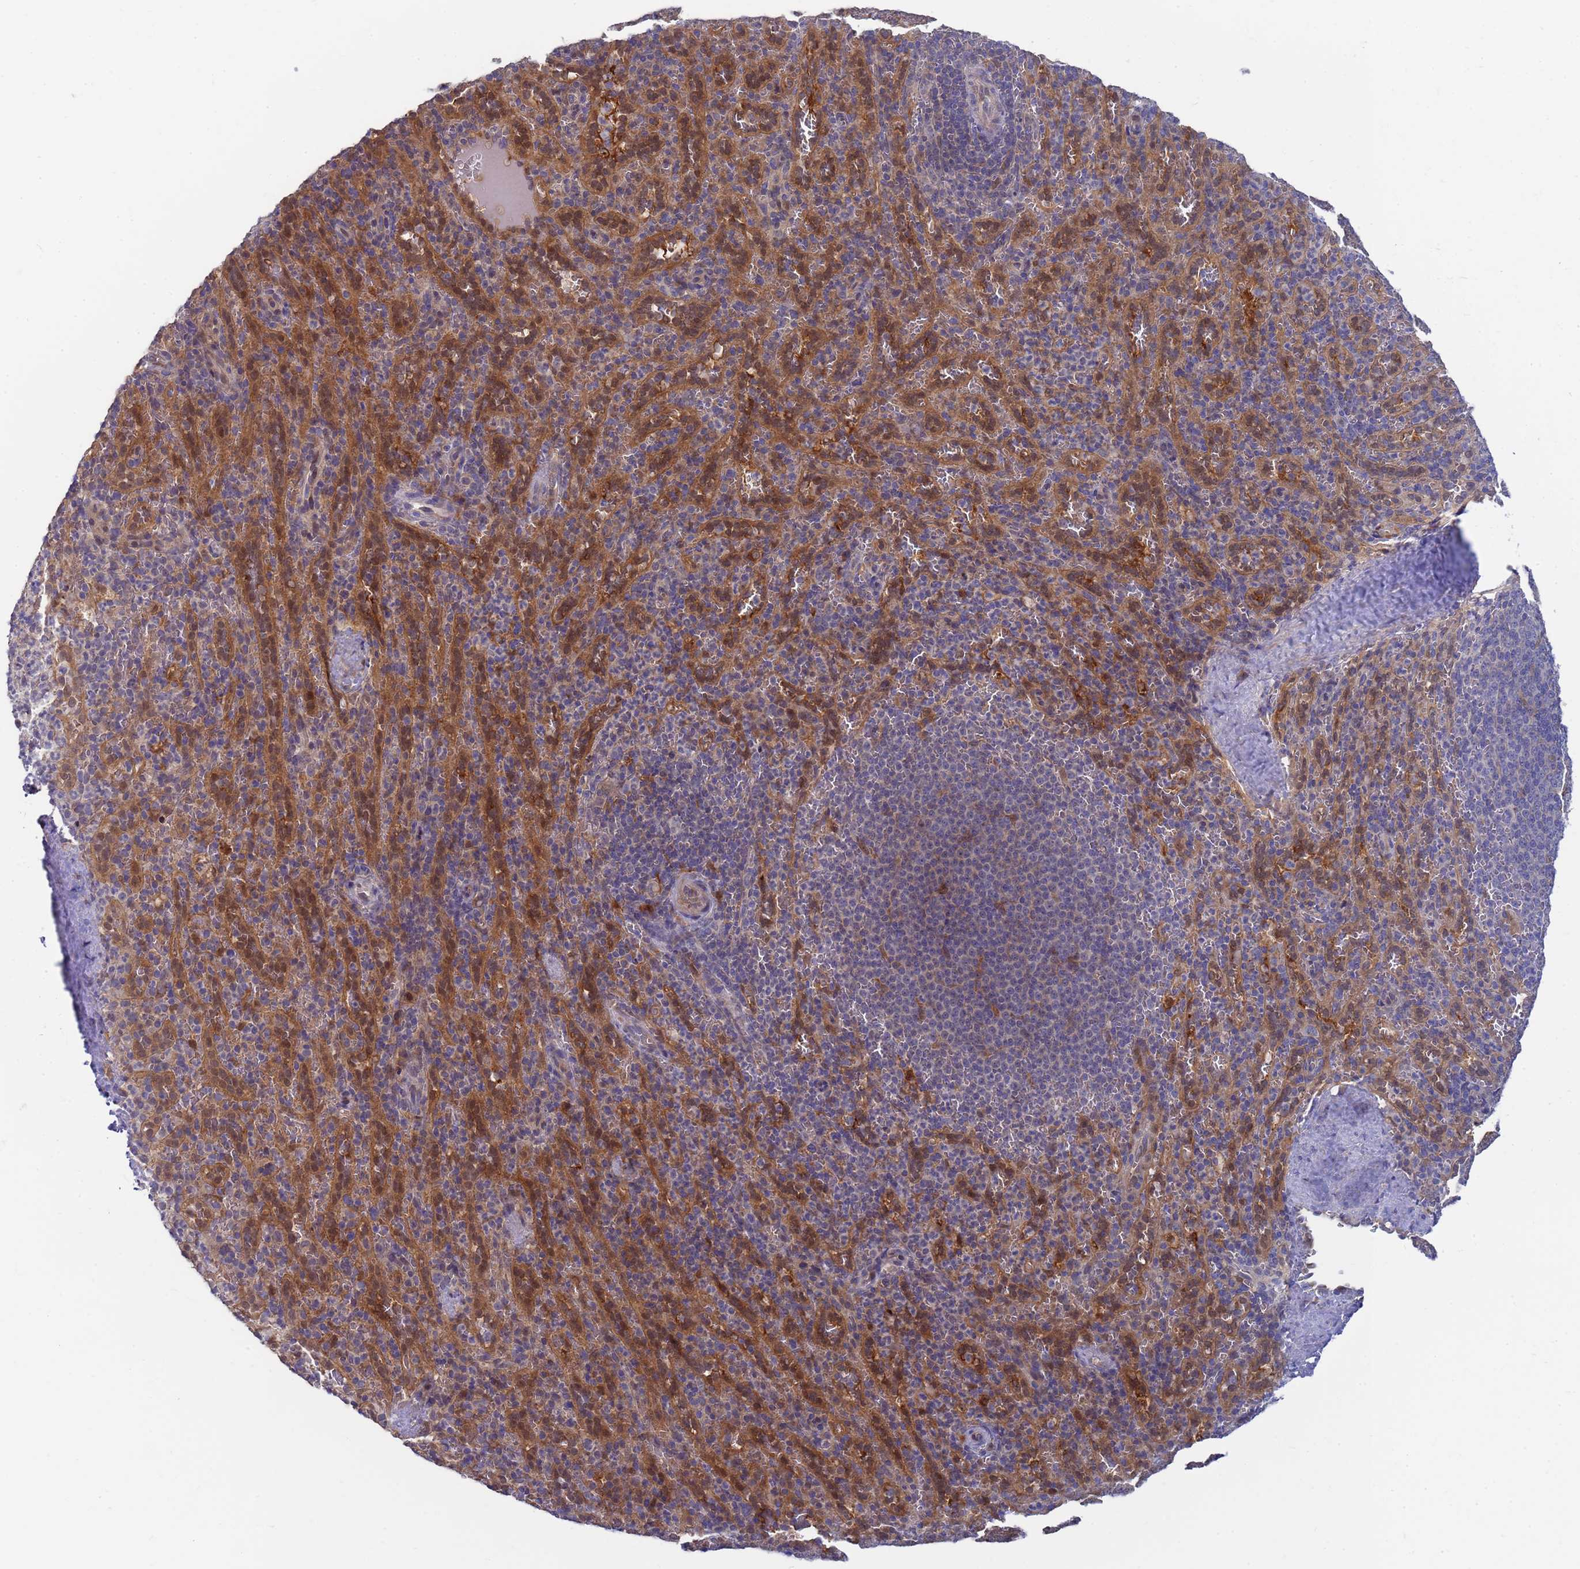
{"staining": {"intensity": "negative", "quantity": "none", "location": "none"}, "tissue": "spleen", "cell_type": "Cells in red pulp", "image_type": "normal", "snomed": [{"axis": "morphology", "description": "Normal tissue, NOS"}, {"axis": "topography", "description": "Spleen"}], "caption": "Image shows no significant protein positivity in cells in red pulp of normal spleen.", "gene": "ENOSF1", "patient": {"sex": "female", "age": 21}}